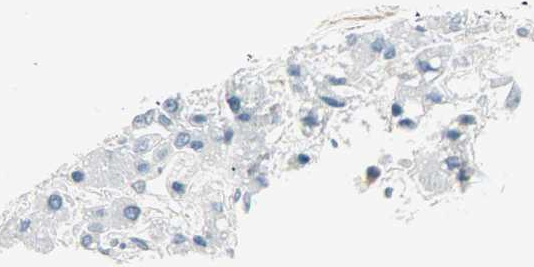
{"staining": {"intensity": "negative", "quantity": "none", "location": "none"}, "tissue": "liver cancer", "cell_type": "Tumor cells", "image_type": "cancer", "snomed": [{"axis": "morphology", "description": "Carcinoma, Hepatocellular, NOS"}, {"axis": "topography", "description": "Liver"}], "caption": "Immunohistochemistry (IHC) image of human liver cancer stained for a protein (brown), which demonstrates no staining in tumor cells. (DAB (3,3'-diaminobenzidine) IHC with hematoxylin counter stain).", "gene": "PKD2", "patient": {"sex": "male", "age": 55}}